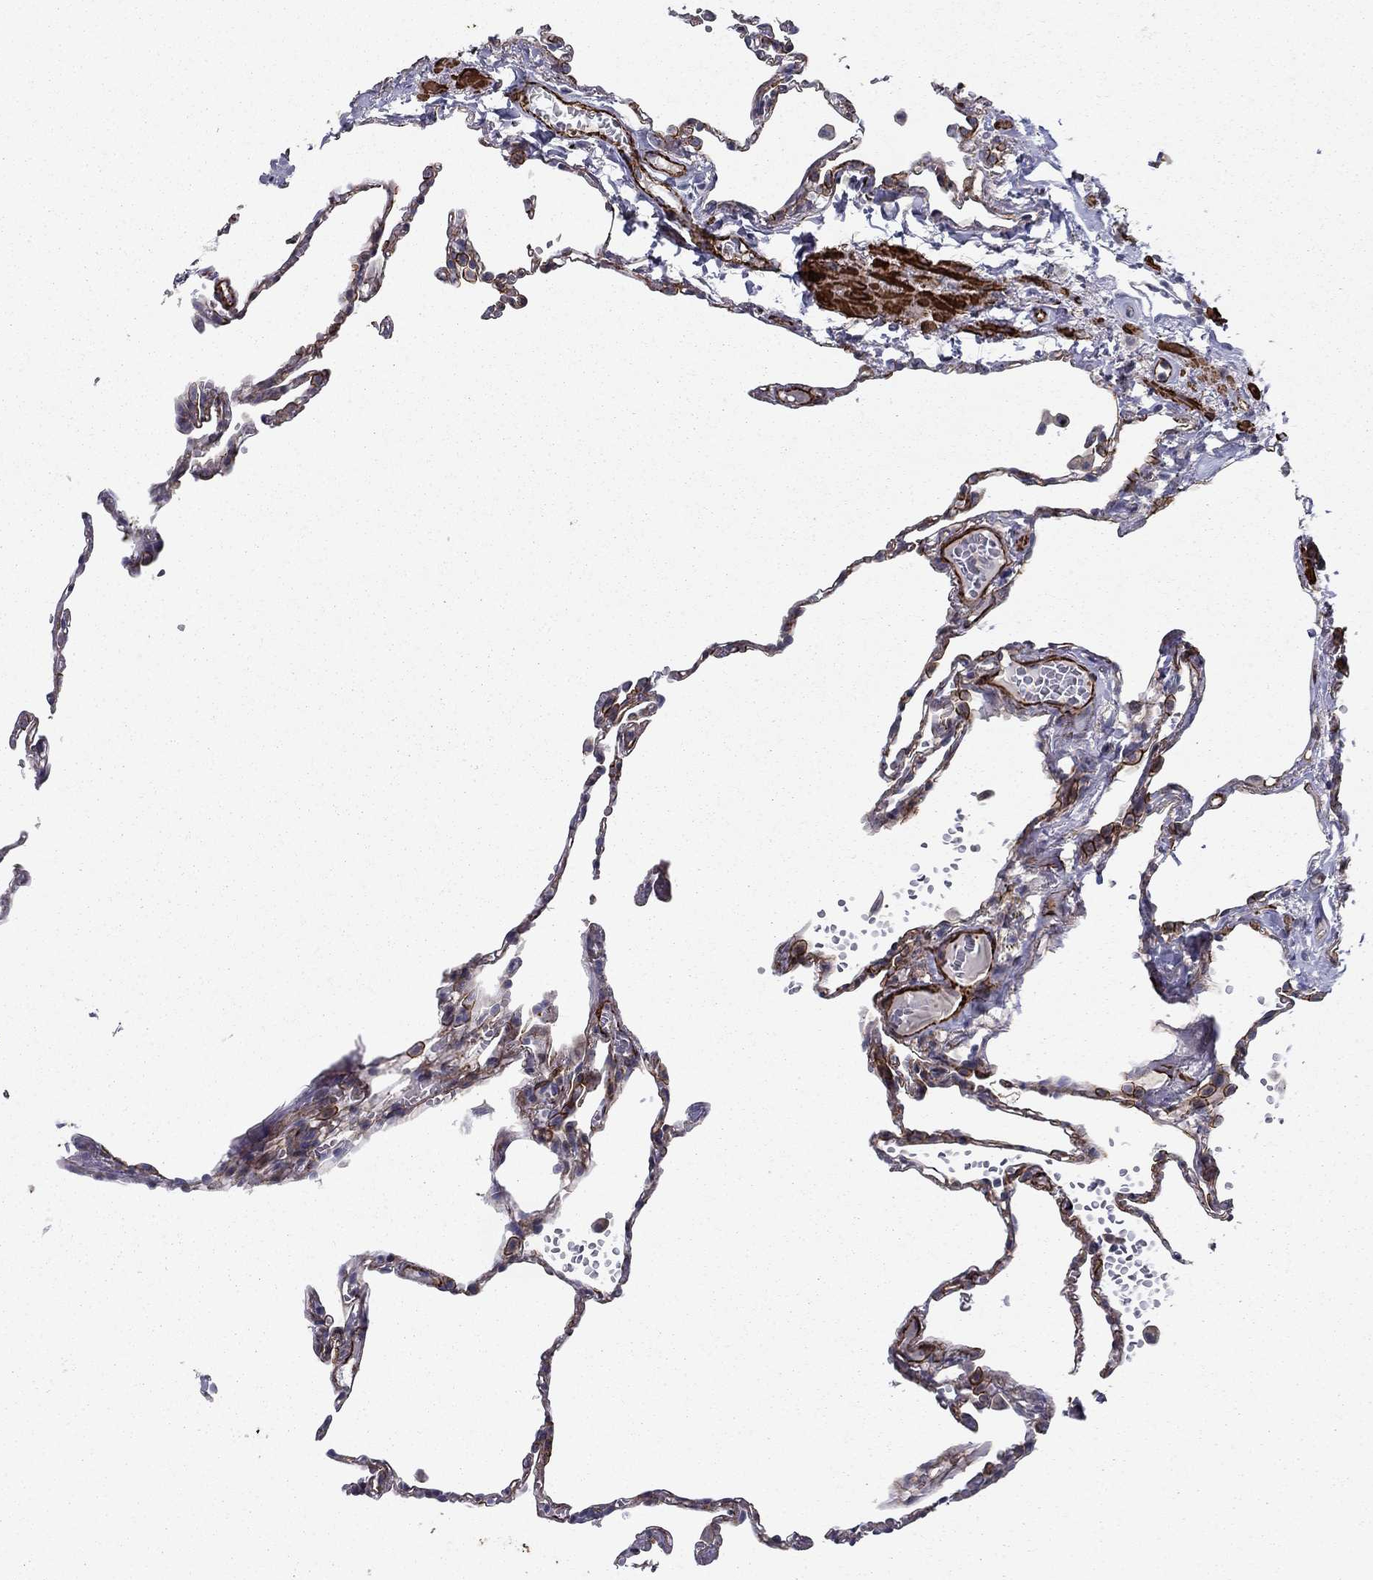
{"staining": {"intensity": "strong", "quantity": "<25%", "location": "cytoplasmic/membranous"}, "tissue": "lung", "cell_type": "Alveolar cells", "image_type": "normal", "snomed": [{"axis": "morphology", "description": "Normal tissue, NOS"}, {"axis": "topography", "description": "Lung"}], "caption": "Protein staining by IHC displays strong cytoplasmic/membranous positivity in about <25% of alveolar cells in normal lung.", "gene": "KRBA1", "patient": {"sex": "male", "age": 78}}